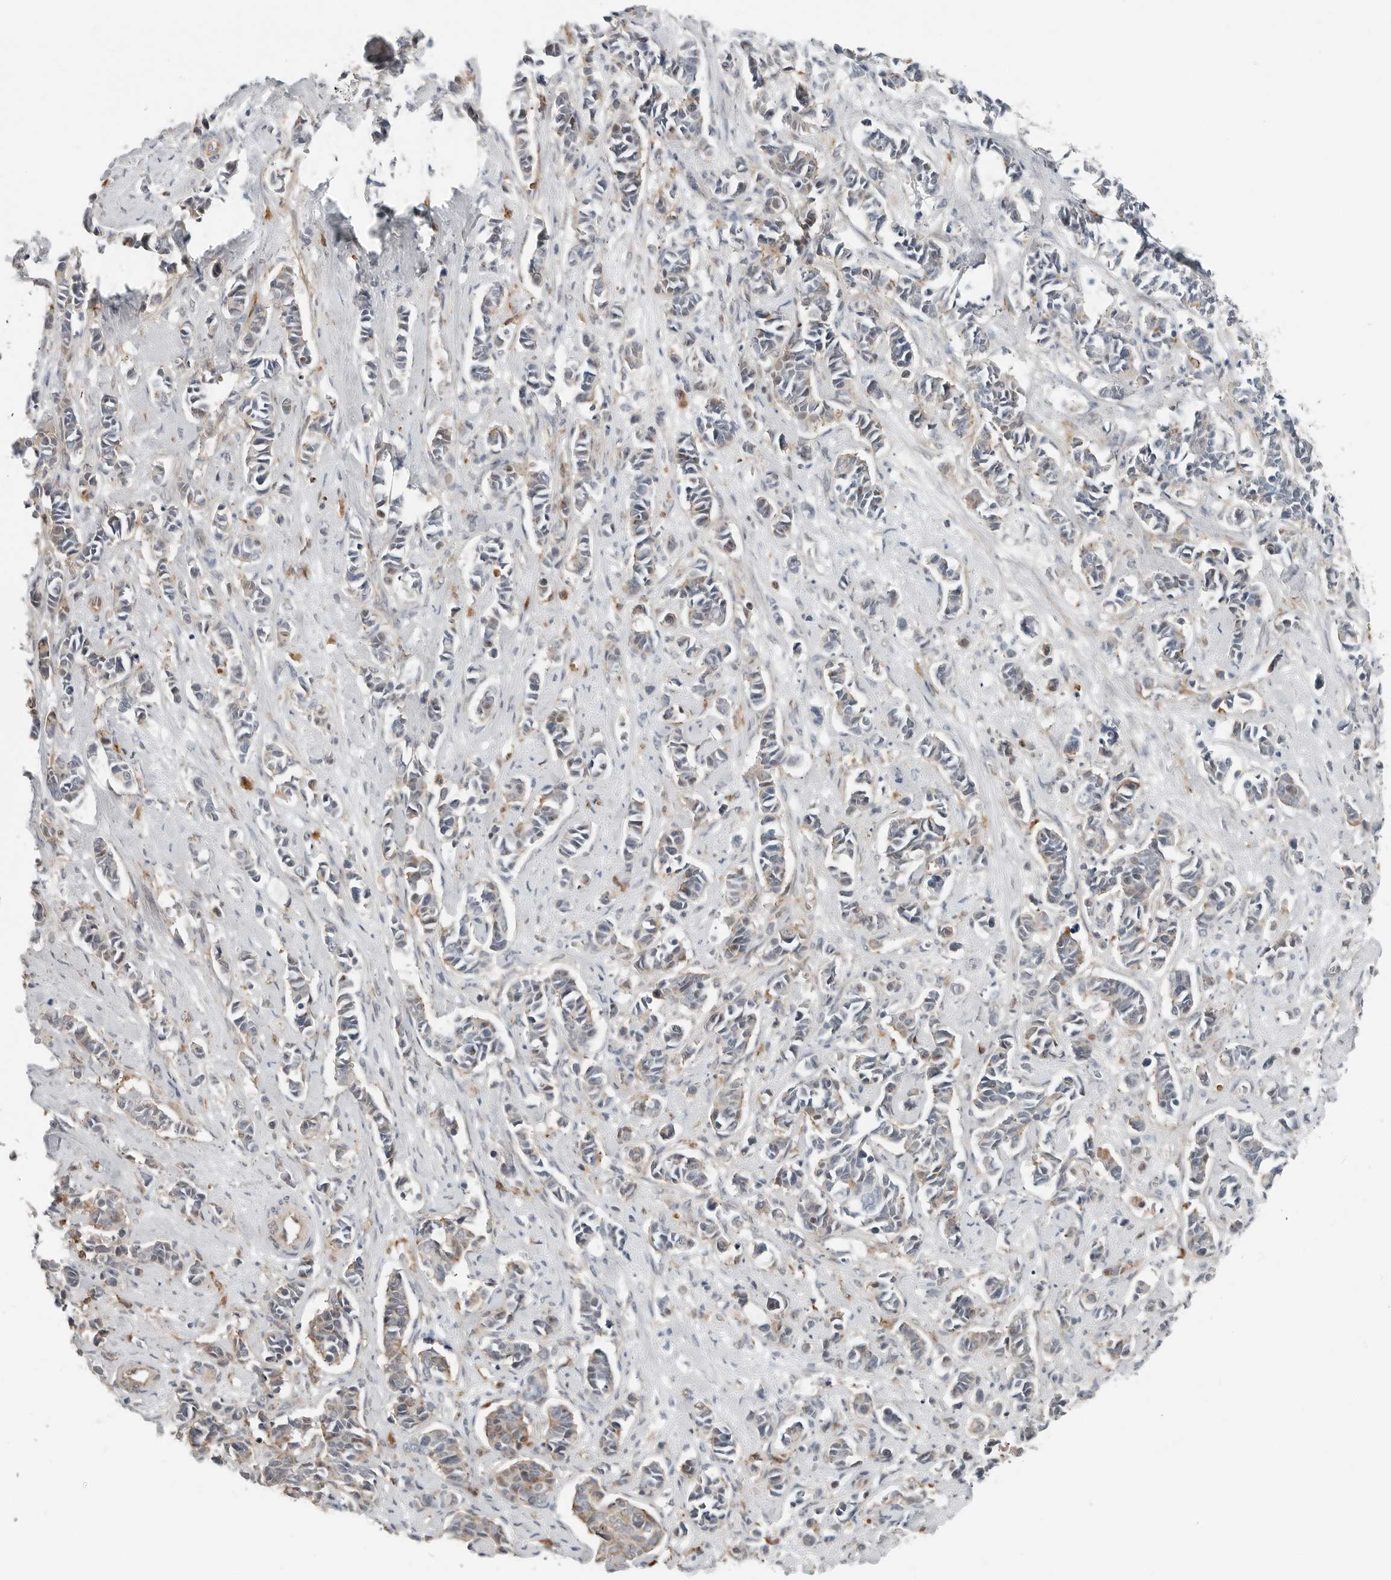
{"staining": {"intensity": "negative", "quantity": "none", "location": "none"}, "tissue": "cervical cancer", "cell_type": "Tumor cells", "image_type": "cancer", "snomed": [{"axis": "morphology", "description": "Normal tissue, NOS"}, {"axis": "morphology", "description": "Squamous cell carcinoma, NOS"}, {"axis": "topography", "description": "Cervix"}], "caption": "The micrograph reveals no significant staining in tumor cells of cervical cancer.", "gene": "LEFTY2", "patient": {"sex": "female", "age": 35}}